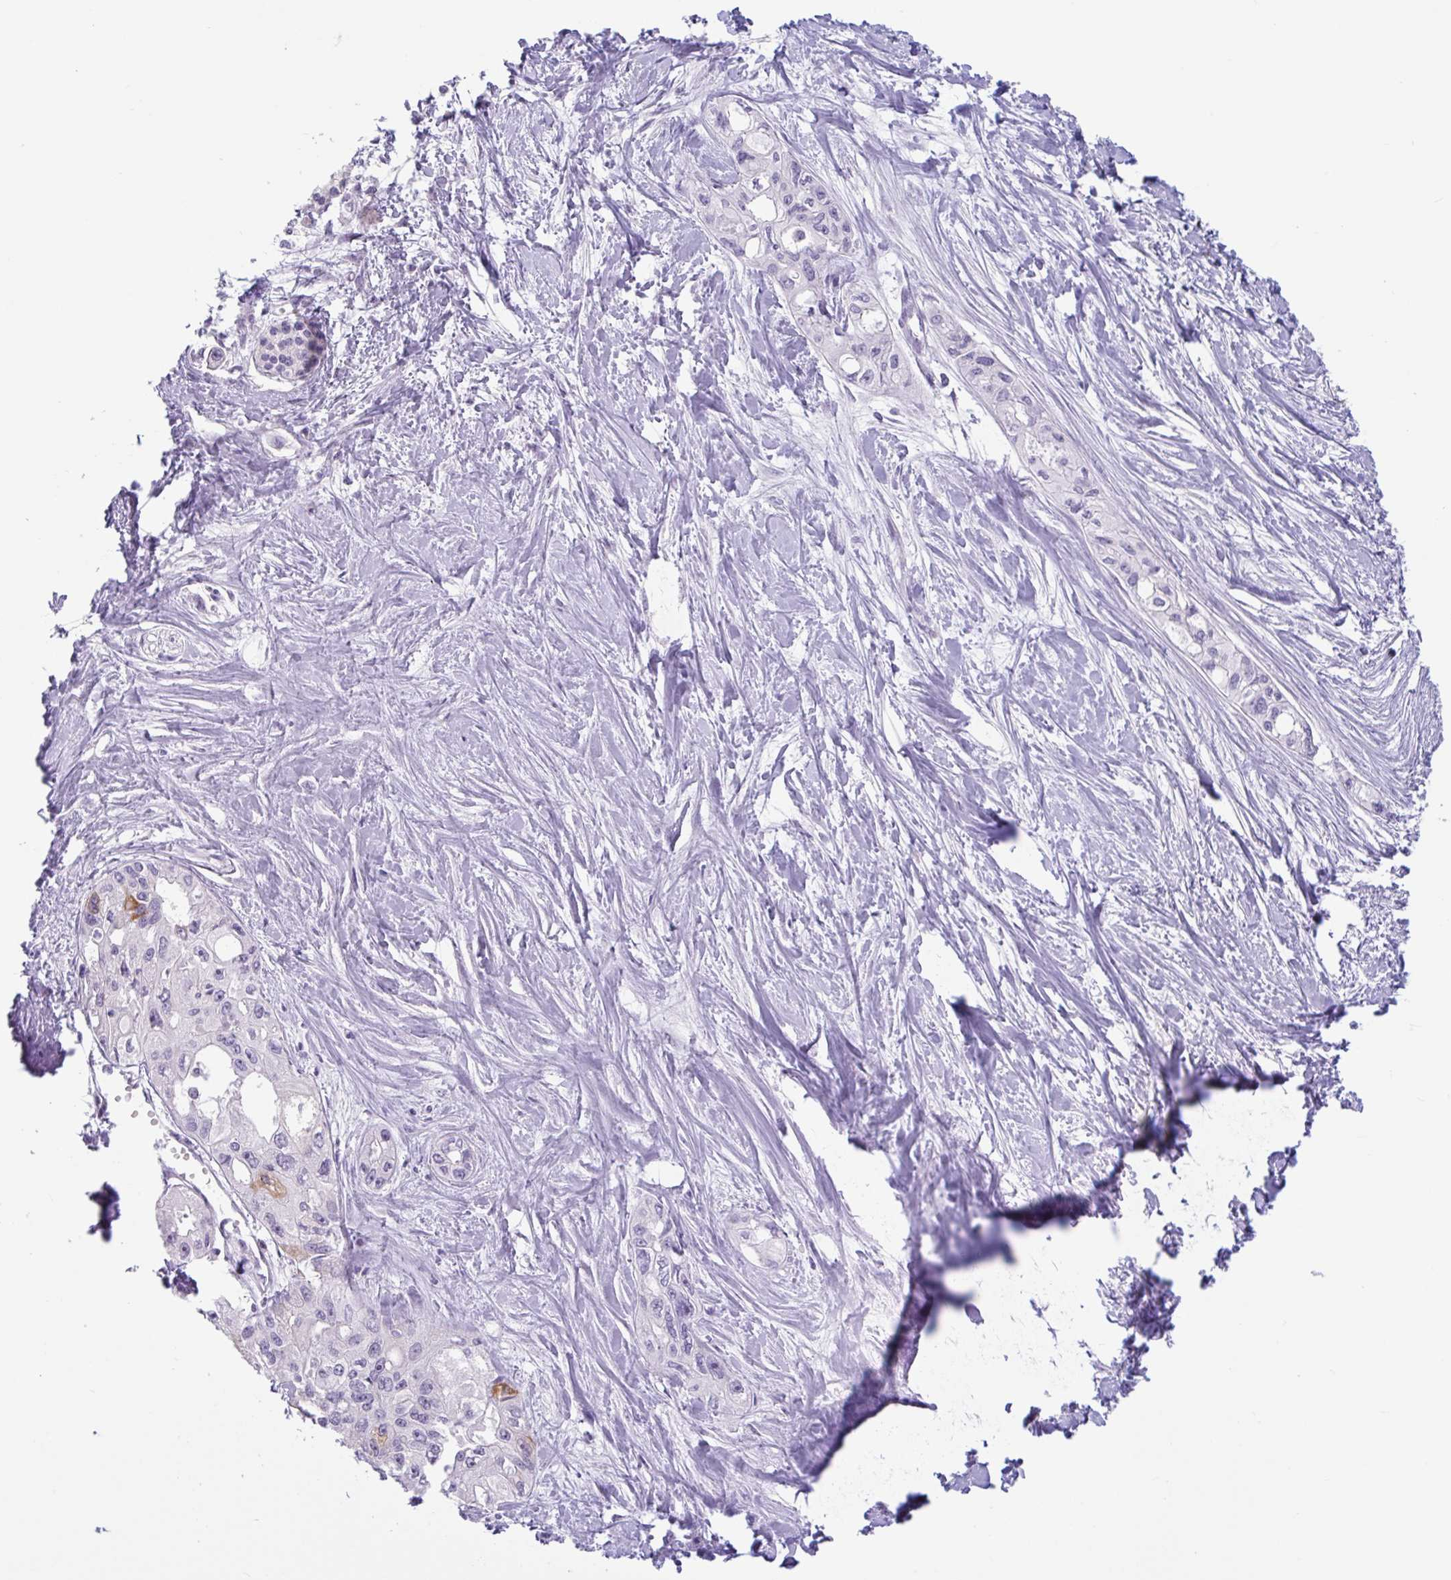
{"staining": {"intensity": "negative", "quantity": "none", "location": "none"}, "tissue": "pancreatic cancer", "cell_type": "Tumor cells", "image_type": "cancer", "snomed": [{"axis": "morphology", "description": "Adenocarcinoma, NOS"}, {"axis": "topography", "description": "Pancreas"}], "caption": "This is an immunohistochemistry micrograph of pancreatic adenocarcinoma. There is no positivity in tumor cells.", "gene": "CTSE", "patient": {"sex": "female", "age": 50}}